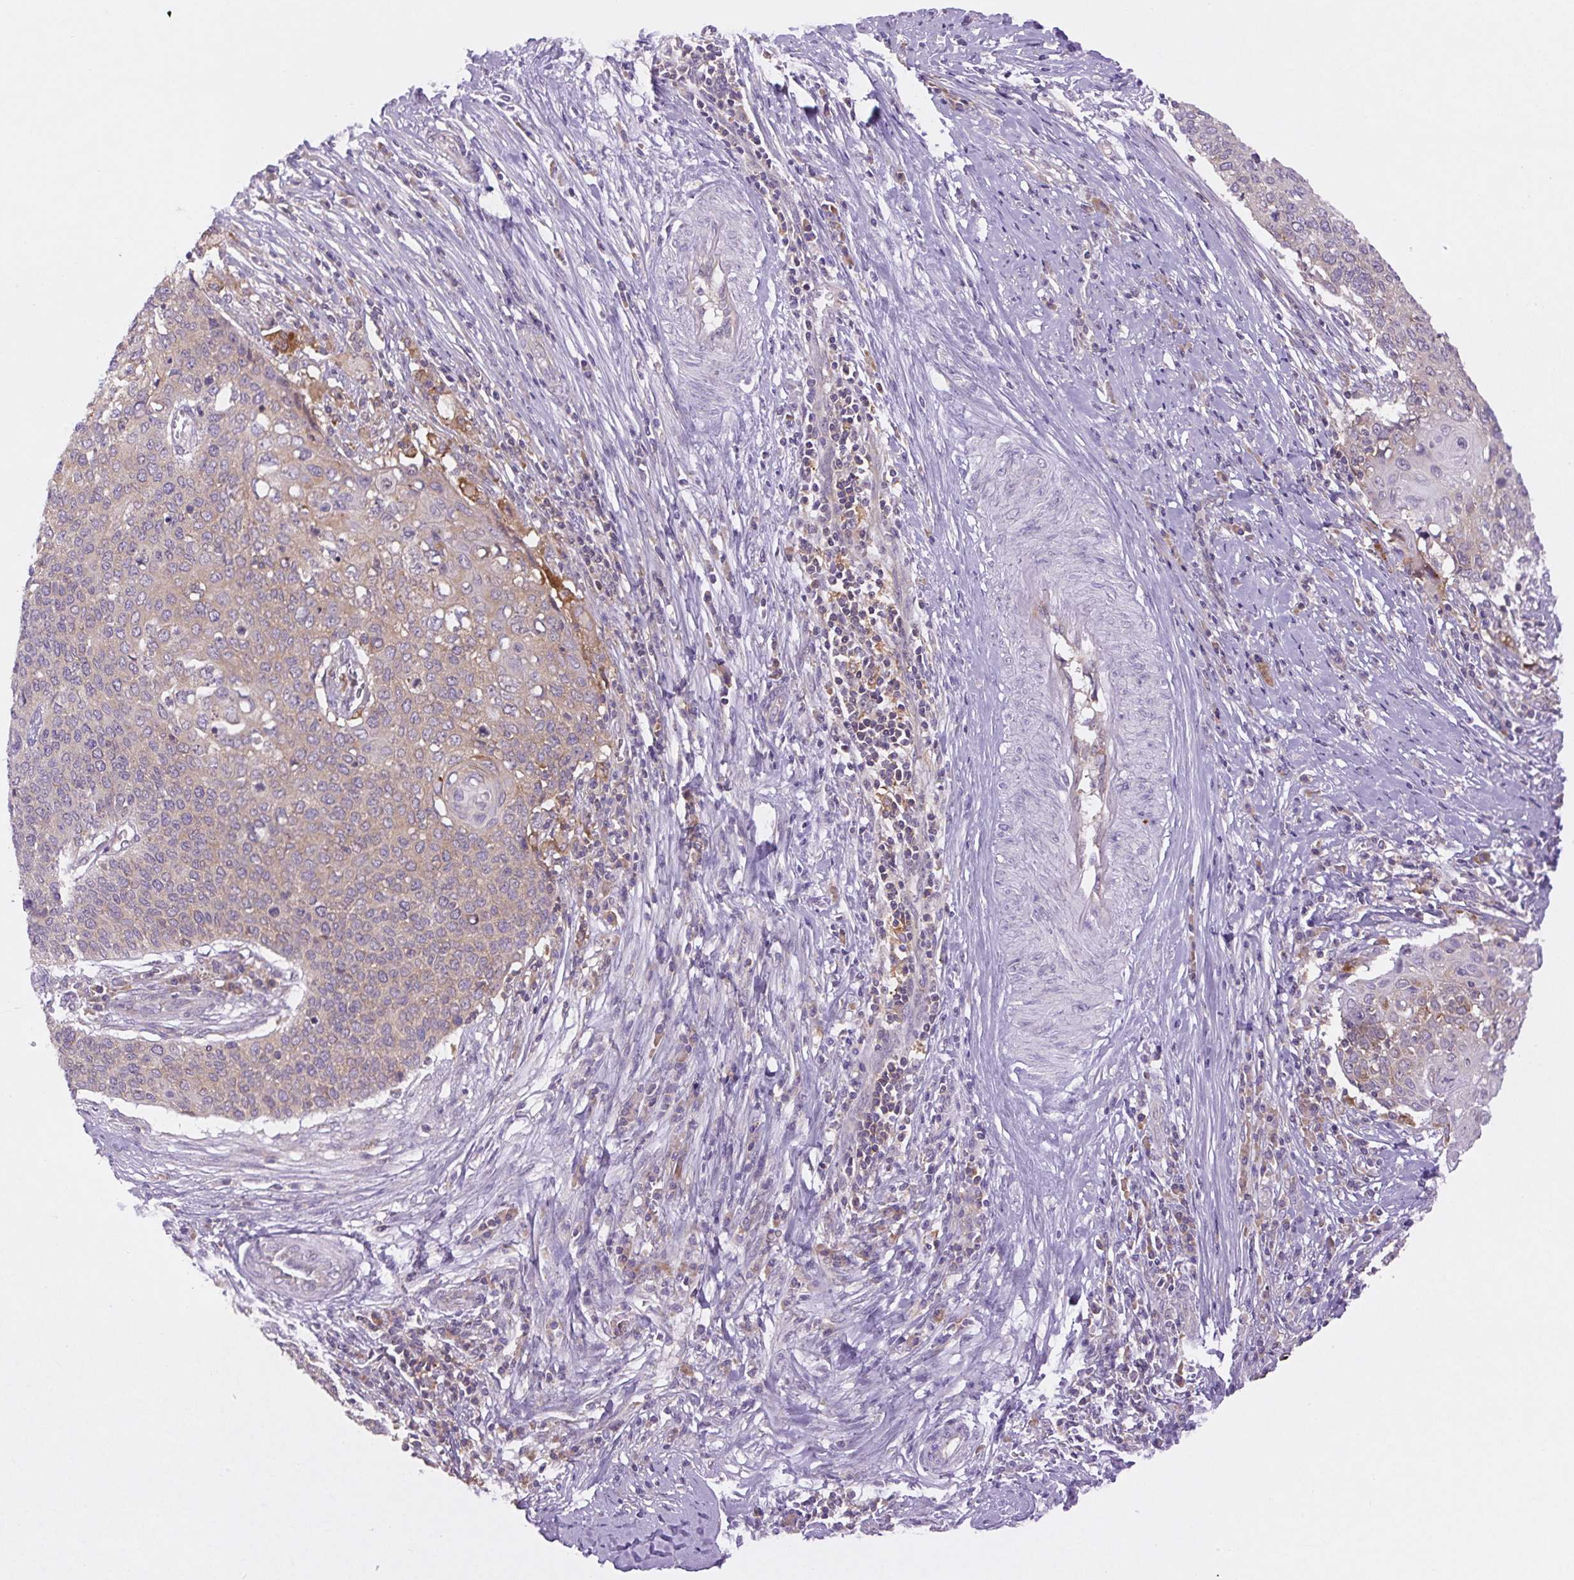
{"staining": {"intensity": "weak", "quantity": "25%-75%", "location": "cytoplasmic/membranous"}, "tissue": "cervical cancer", "cell_type": "Tumor cells", "image_type": "cancer", "snomed": [{"axis": "morphology", "description": "Squamous cell carcinoma, NOS"}, {"axis": "topography", "description": "Cervix"}], "caption": "A histopathology image of human cervical squamous cell carcinoma stained for a protein exhibits weak cytoplasmic/membranous brown staining in tumor cells. (DAB (3,3'-diaminobenzidine) = brown stain, brightfield microscopy at high magnification).", "gene": "MINK1", "patient": {"sex": "female", "age": 39}}